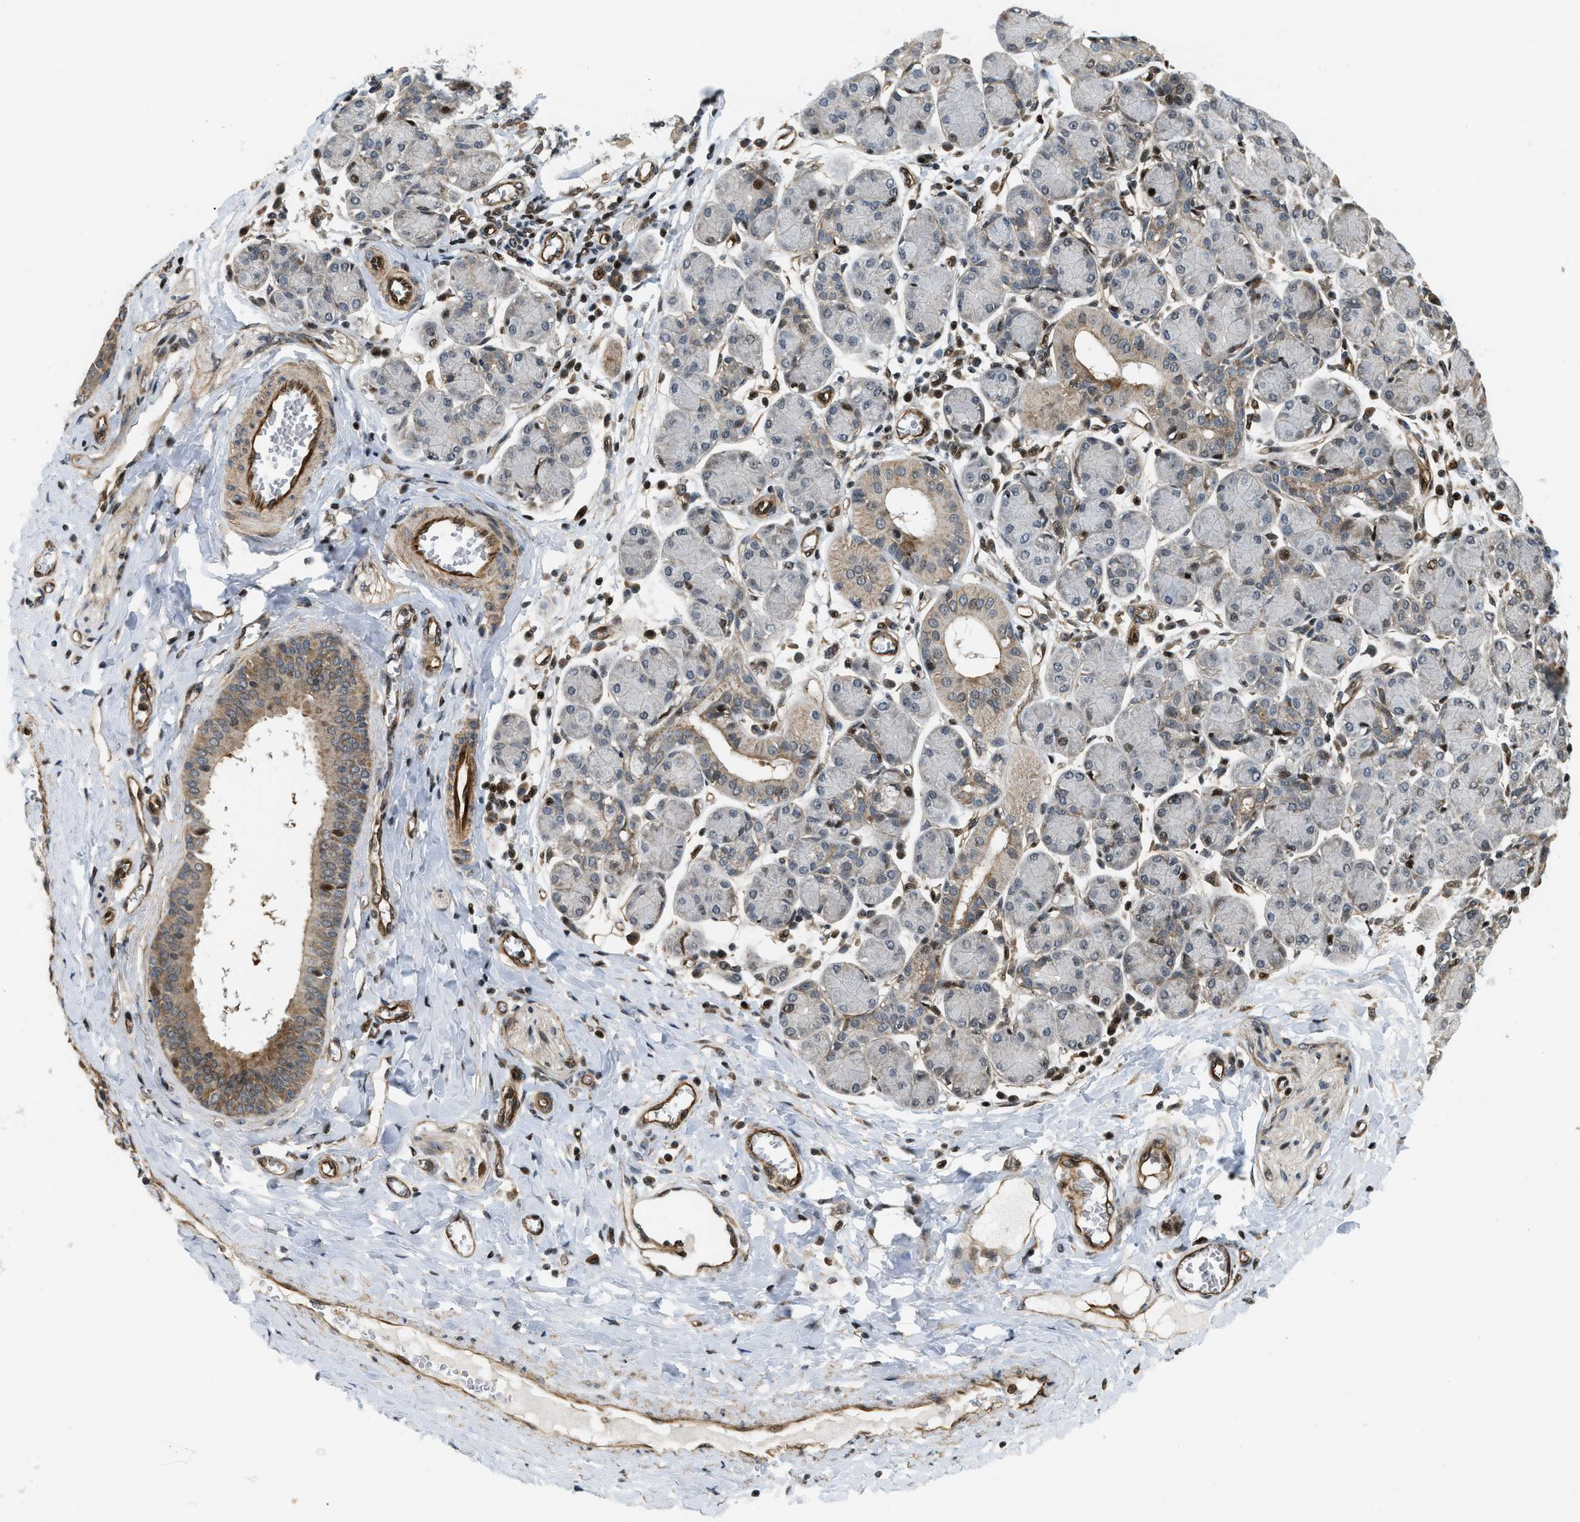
{"staining": {"intensity": "strong", "quantity": "<25%", "location": "cytoplasmic/membranous,nuclear"}, "tissue": "salivary gland", "cell_type": "Glandular cells", "image_type": "normal", "snomed": [{"axis": "morphology", "description": "Normal tissue, NOS"}, {"axis": "morphology", "description": "Inflammation, NOS"}, {"axis": "topography", "description": "Lymph node"}, {"axis": "topography", "description": "Salivary gland"}], "caption": "IHC (DAB) staining of normal salivary gland displays strong cytoplasmic/membranous,nuclear protein staining in about <25% of glandular cells. Nuclei are stained in blue.", "gene": "LTA4H", "patient": {"sex": "male", "age": 3}}